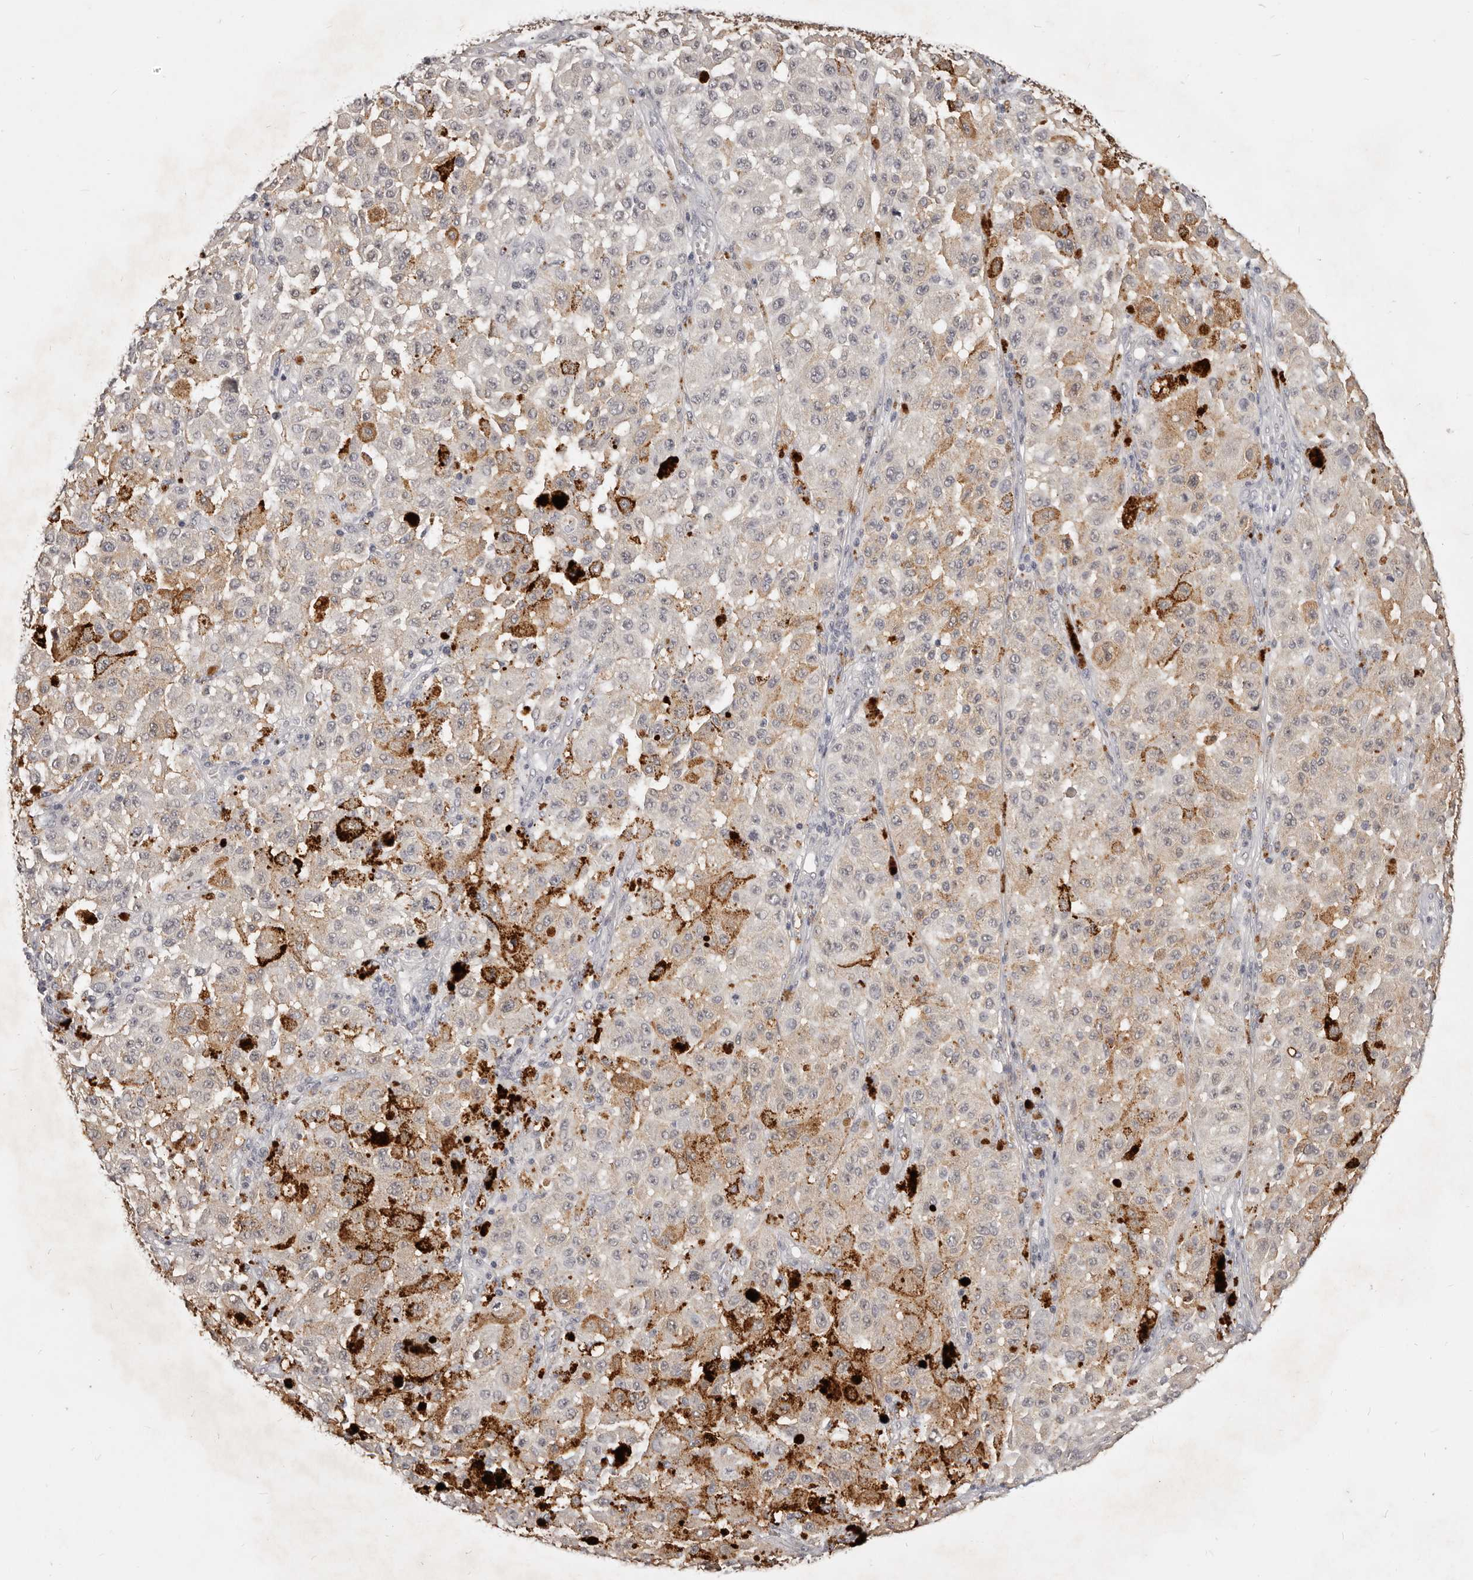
{"staining": {"intensity": "negative", "quantity": "none", "location": "none"}, "tissue": "melanoma", "cell_type": "Tumor cells", "image_type": "cancer", "snomed": [{"axis": "morphology", "description": "Malignant melanoma, NOS"}, {"axis": "topography", "description": "Skin"}], "caption": "High power microscopy histopathology image of an immunohistochemistry micrograph of melanoma, revealing no significant positivity in tumor cells. (DAB immunohistochemistry (IHC) with hematoxylin counter stain).", "gene": "TSPAN13", "patient": {"sex": "female", "age": 64}}